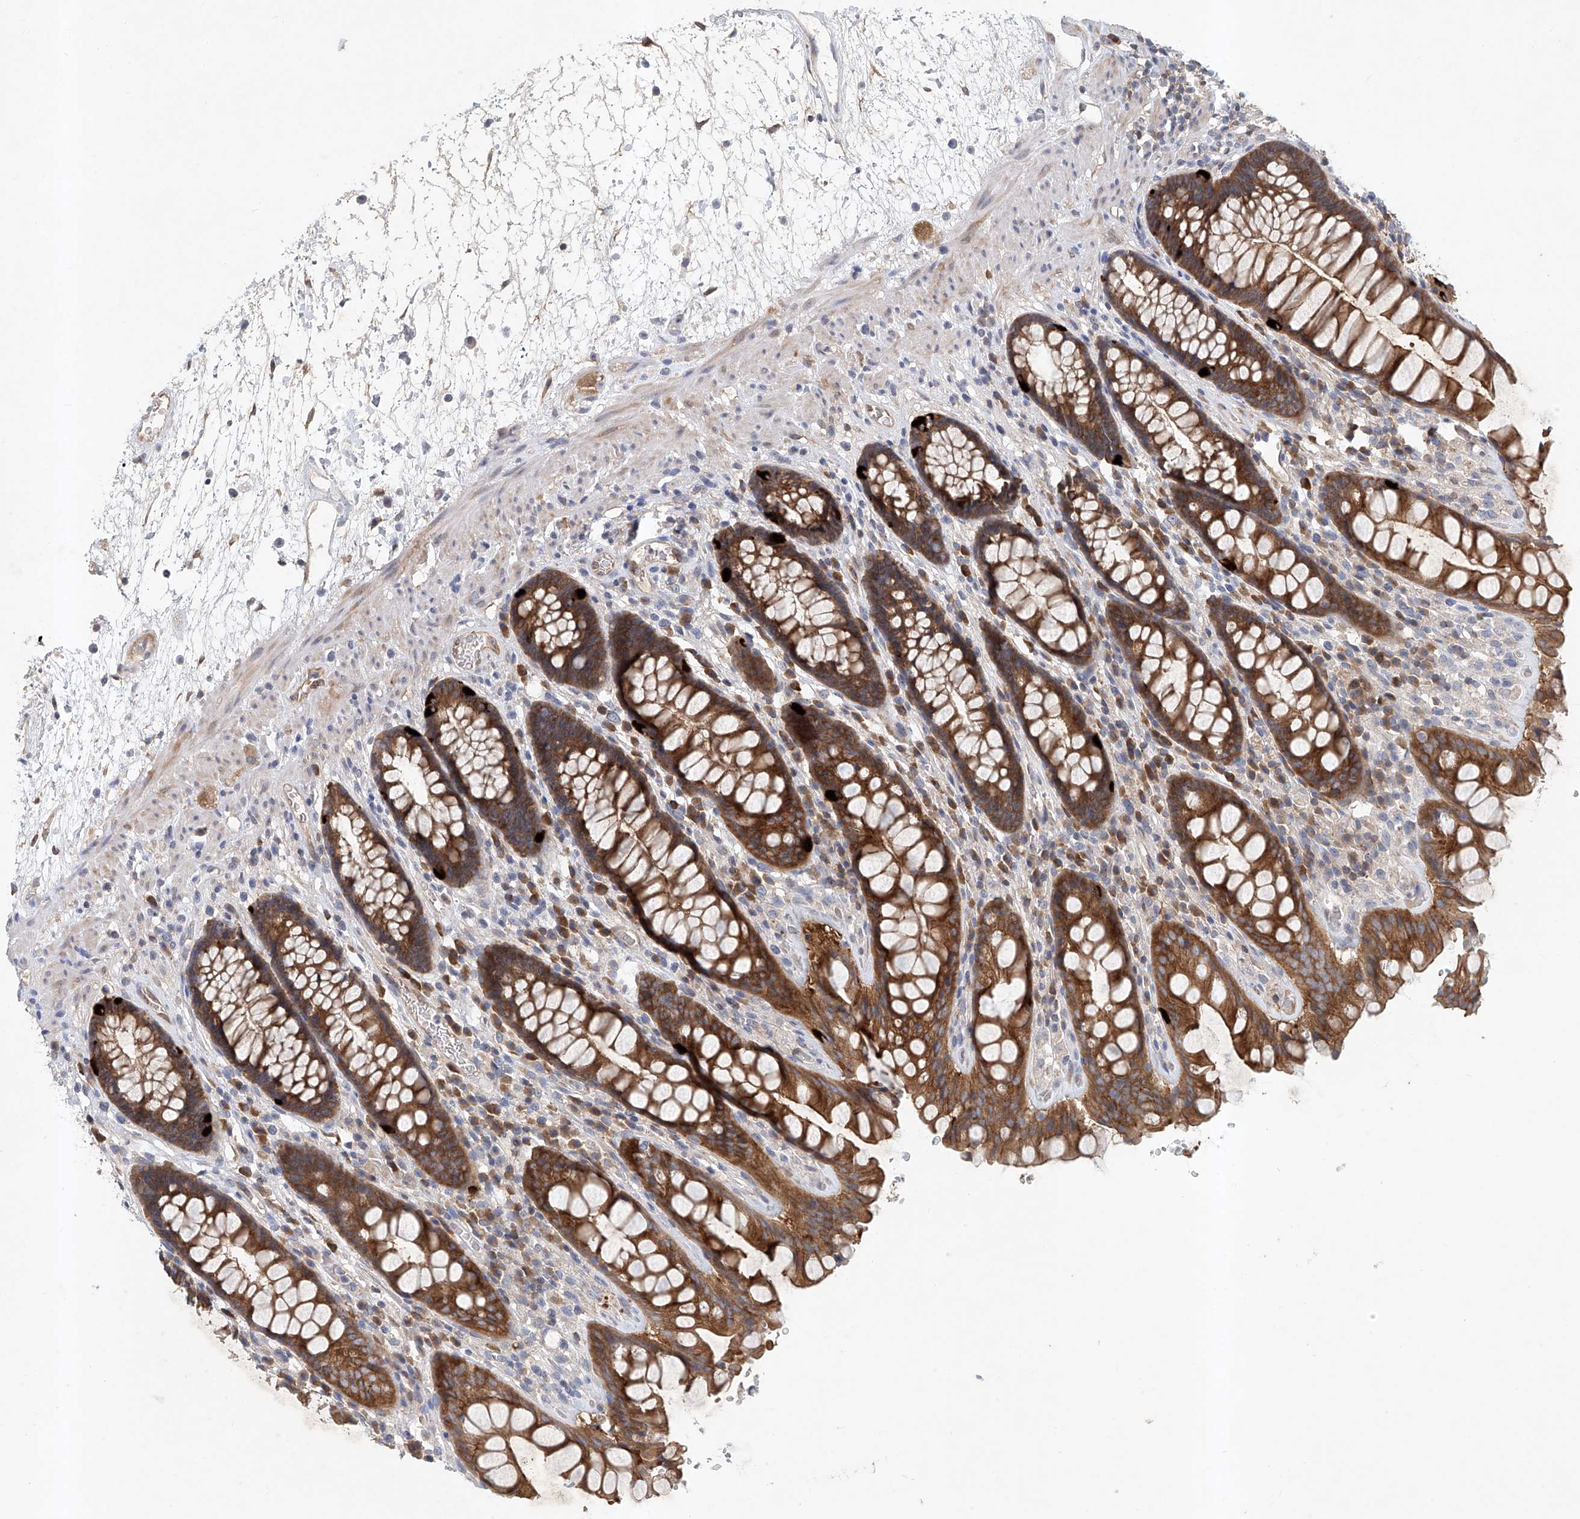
{"staining": {"intensity": "strong", "quantity": ">75%", "location": "cytoplasmic/membranous"}, "tissue": "rectum", "cell_type": "Glandular cells", "image_type": "normal", "snomed": [{"axis": "morphology", "description": "Normal tissue, NOS"}, {"axis": "topography", "description": "Rectum"}], "caption": "This micrograph demonstrates immunohistochemistry staining of unremarkable human rectum, with high strong cytoplasmic/membranous positivity in about >75% of glandular cells.", "gene": "CARMIL1", "patient": {"sex": "male", "age": 64}}